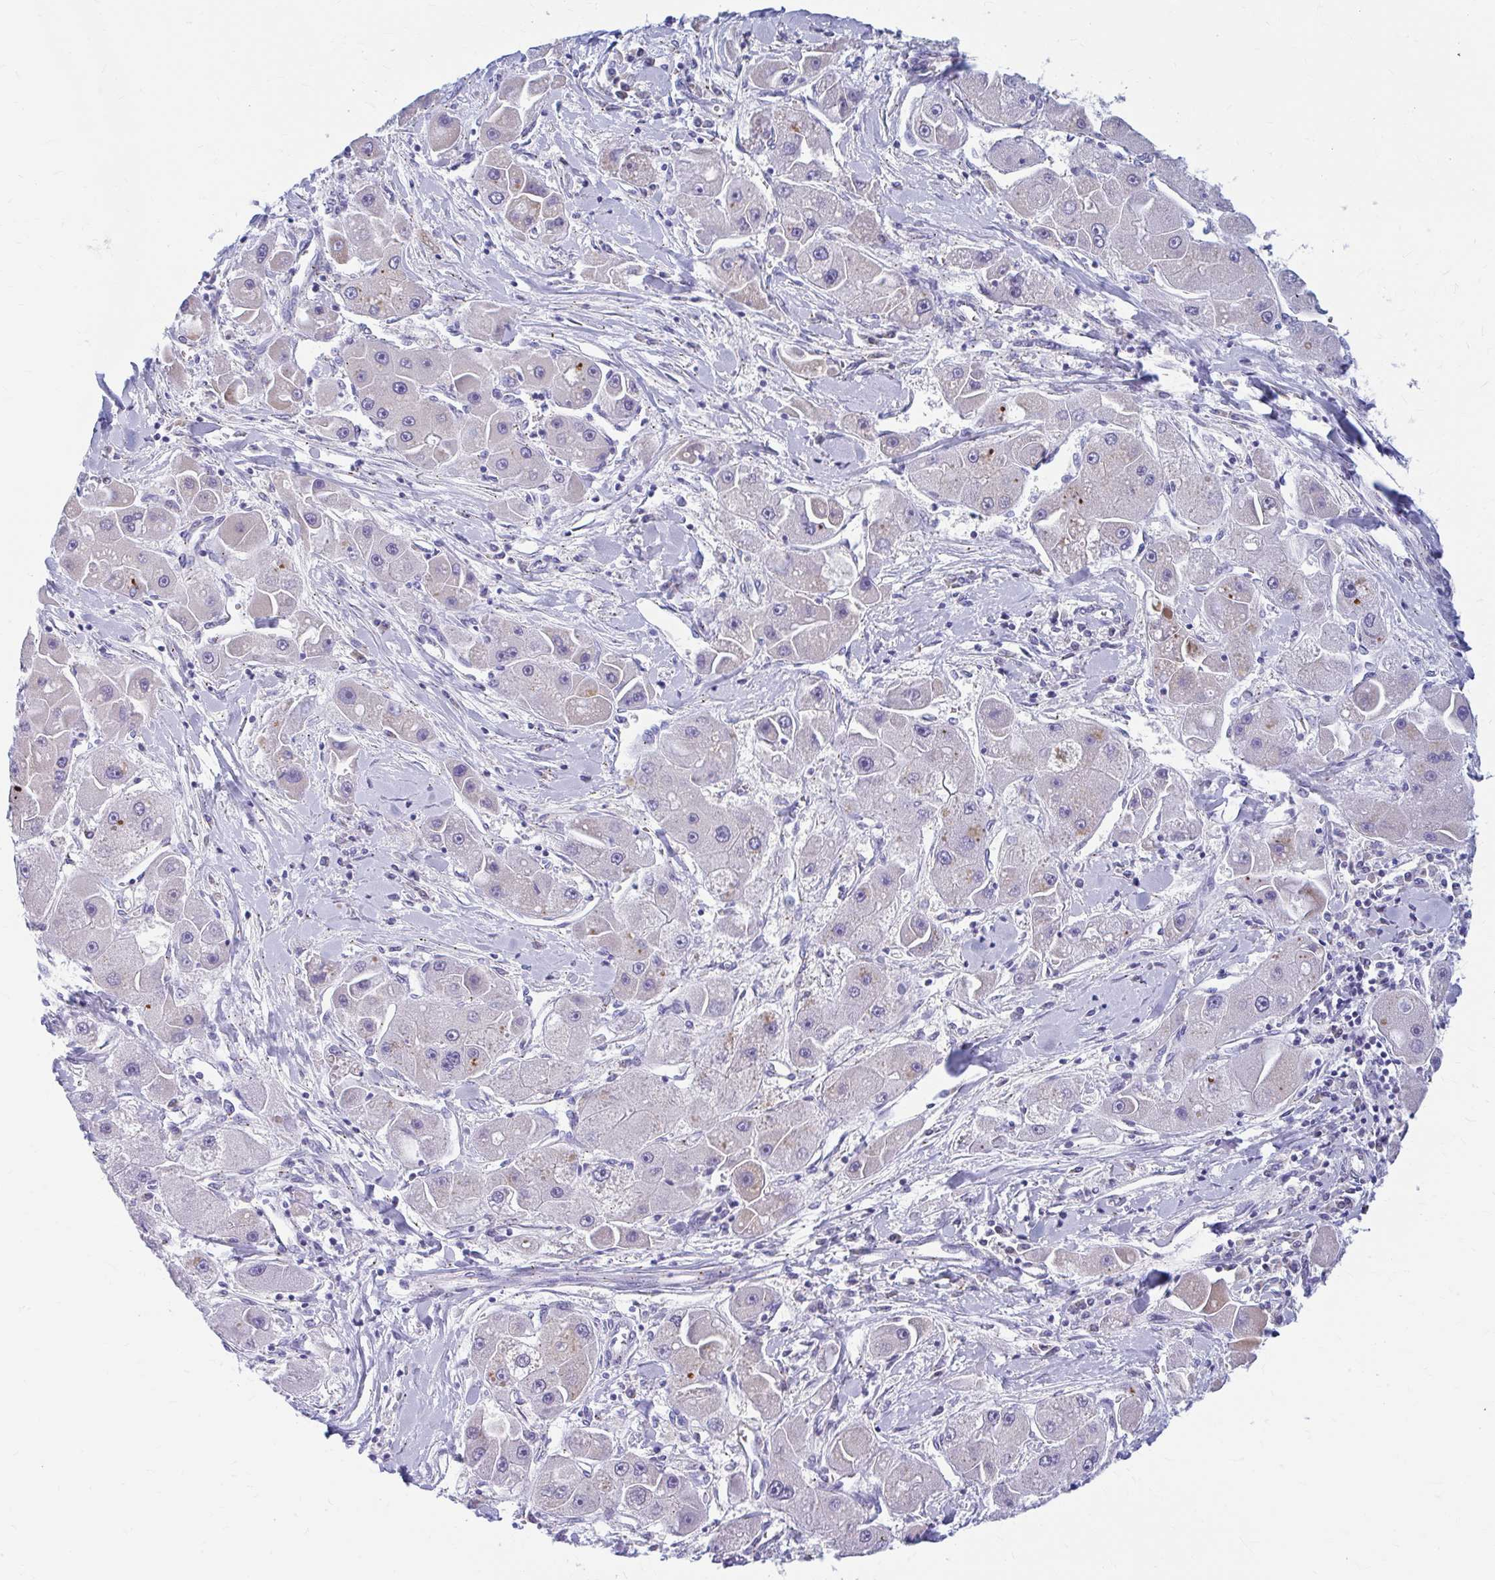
{"staining": {"intensity": "moderate", "quantity": "<25%", "location": "cytoplasmic/membranous"}, "tissue": "liver cancer", "cell_type": "Tumor cells", "image_type": "cancer", "snomed": [{"axis": "morphology", "description": "Carcinoma, Hepatocellular, NOS"}, {"axis": "topography", "description": "Liver"}], "caption": "IHC (DAB) staining of liver cancer demonstrates moderate cytoplasmic/membranous protein staining in approximately <25% of tumor cells.", "gene": "RADIL", "patient": {"sex": "male", "age": 24}}